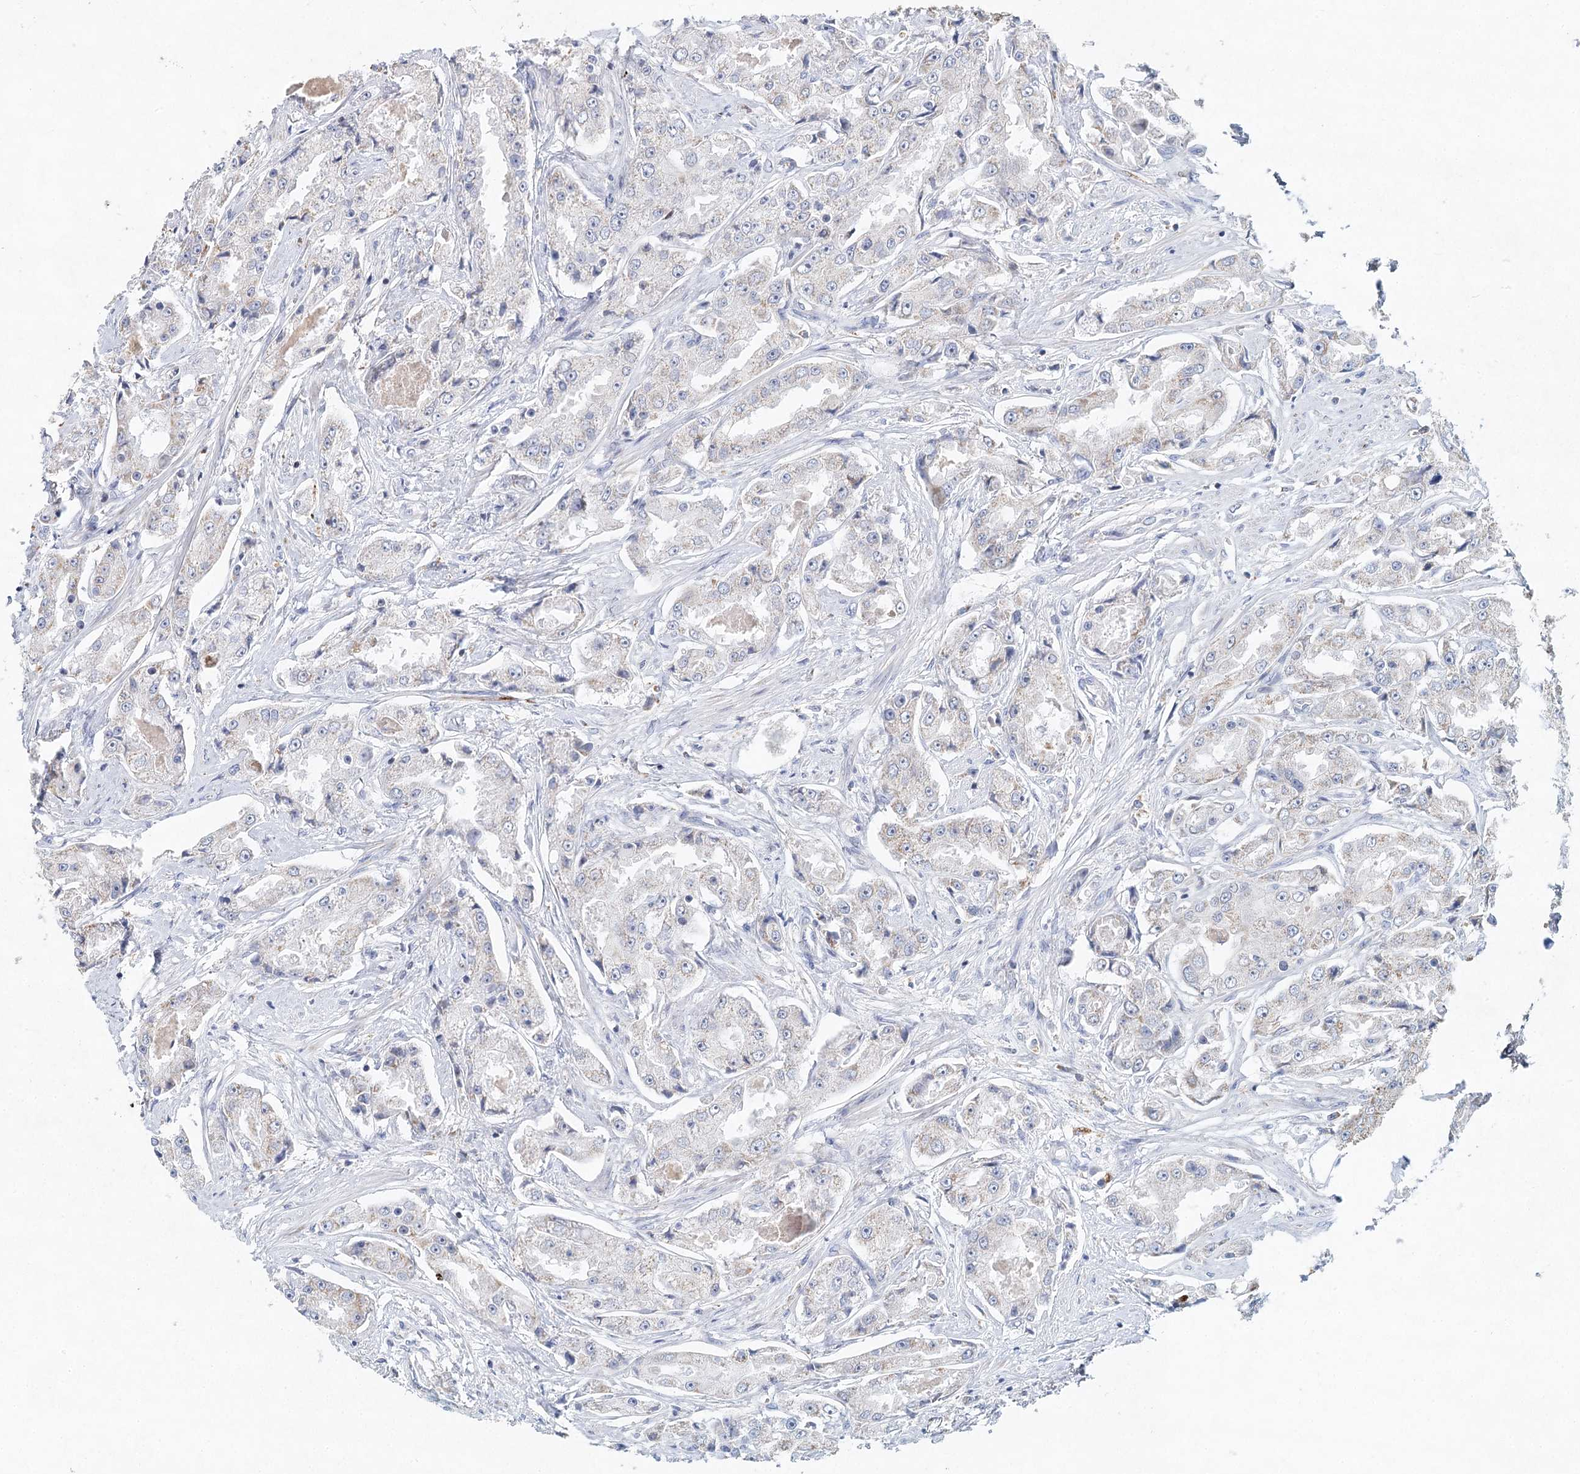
{"staining": {"intensity": "weak", "quantity": "25%-75%", "location": "cytoplasmic/membranous"}, "tissue": "prostate cancer", "cell_type": "Tumor cells", "image_type": "cancer", "snomed": [{"axis": "morphology", "description": "Adenocarcinoma, High grade"}, {"axis": "topography", "description": "Prostate"}], "caption": "A histopathology image of prostate cancer stained for a protein reveals weak cytoplasmic/membranous brown staining in tumor cells.", "gene": "XPO6", "patient": {"sex": "male", "age": 73}}